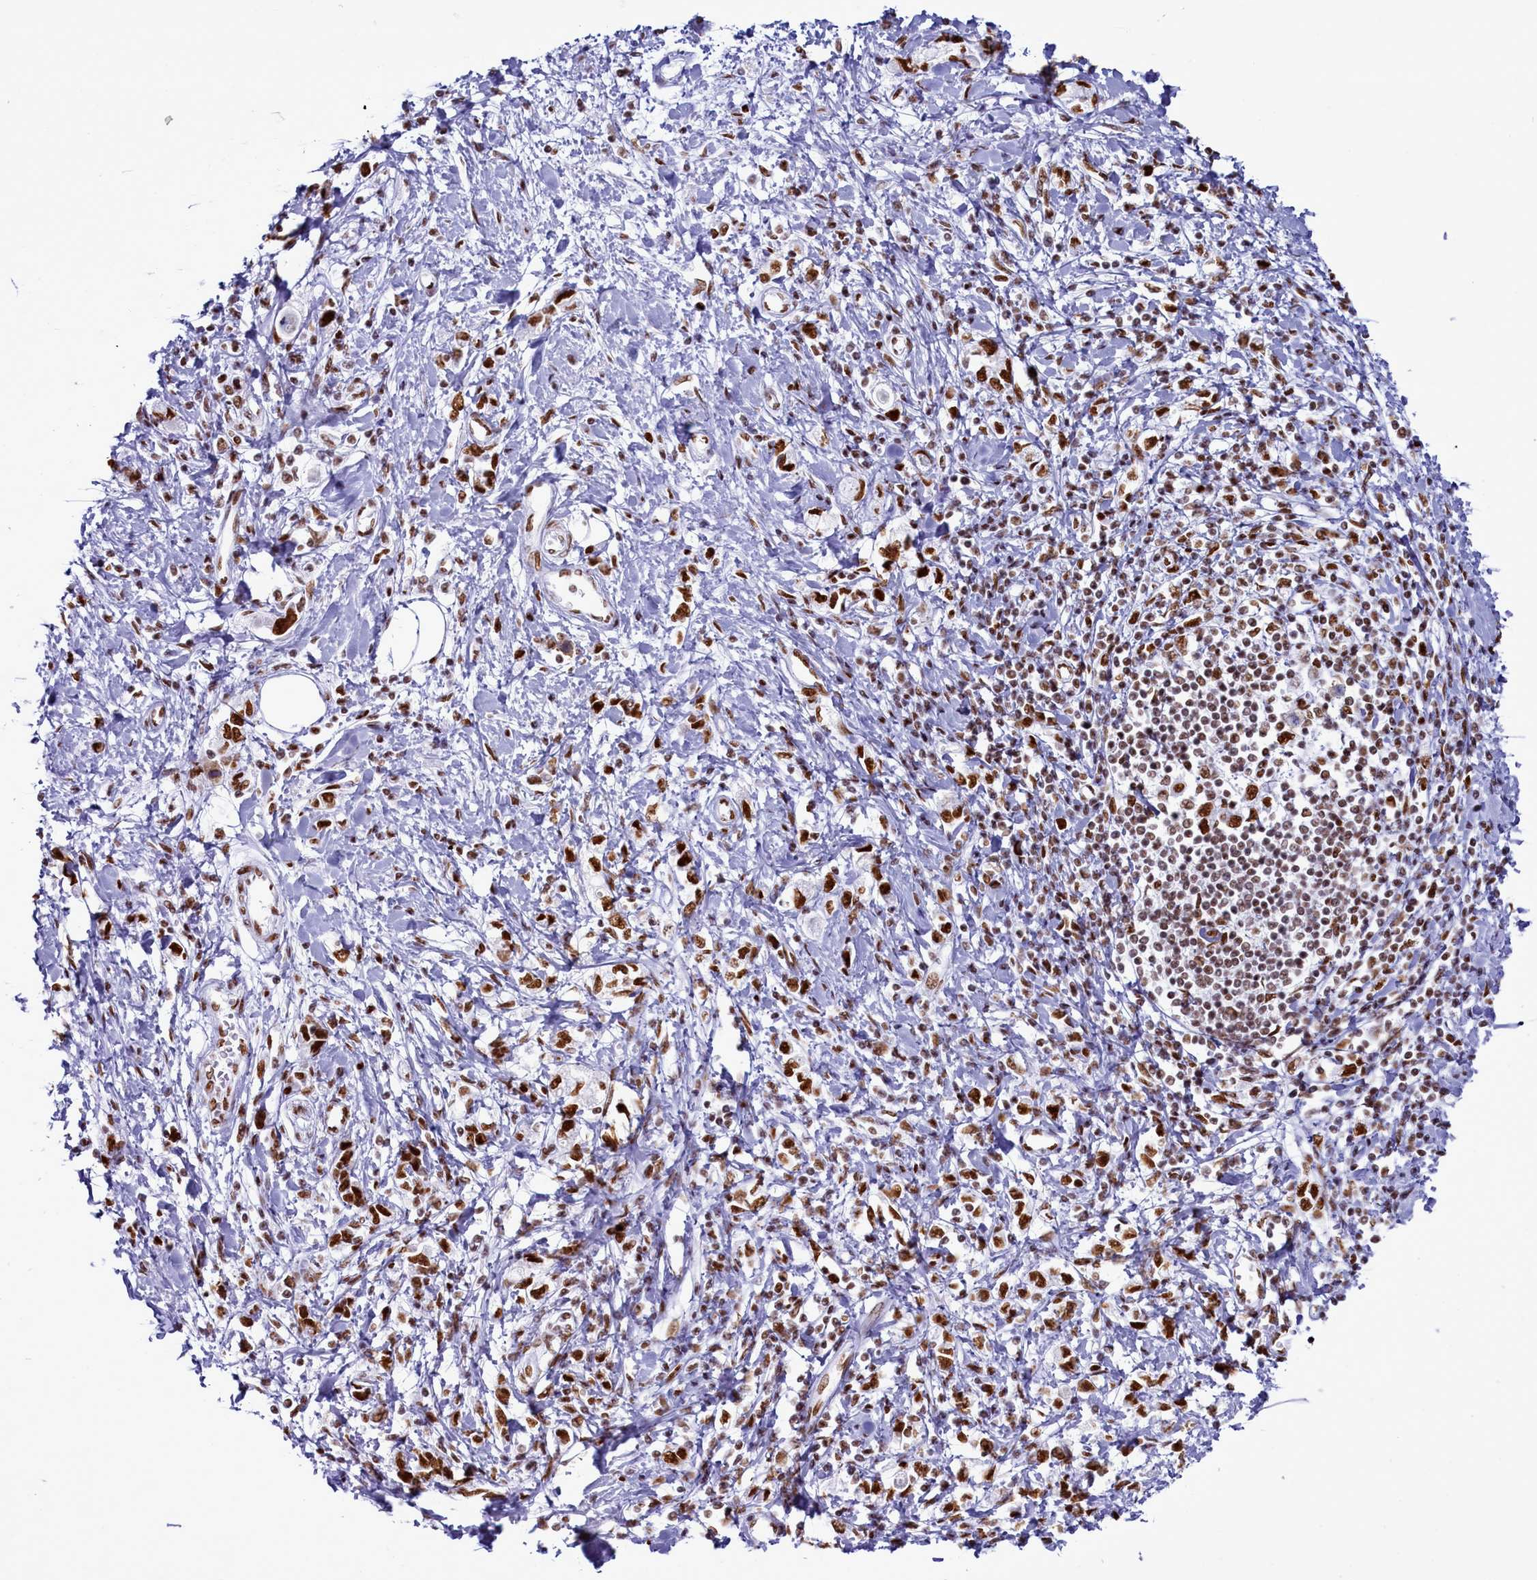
{"staining": {"intensity": "strong", "quantity": ">75%", "location": "nuclear"}, "tissue": "stomach cancer", "cell_type": "Tumor cells", "image_type": "cancer", "snomed": [{"axis": "morphology", "description": "Adenocarcinoma, NOS"}, {"axis": "topography", "description": "Stomach"}], "caption": "The image exhibits immunohistochemical staining of stomach adenocarcinoma. There is strong nuclear staining is appreciated in approximately >75% of tumor cells. The protein is stained brown, and the nuclei are stained in blue (DAB IHC with brightfield microscopy, high magnification).", "gene": "RALY", "patient": {"sex": "female", "age": 76}}